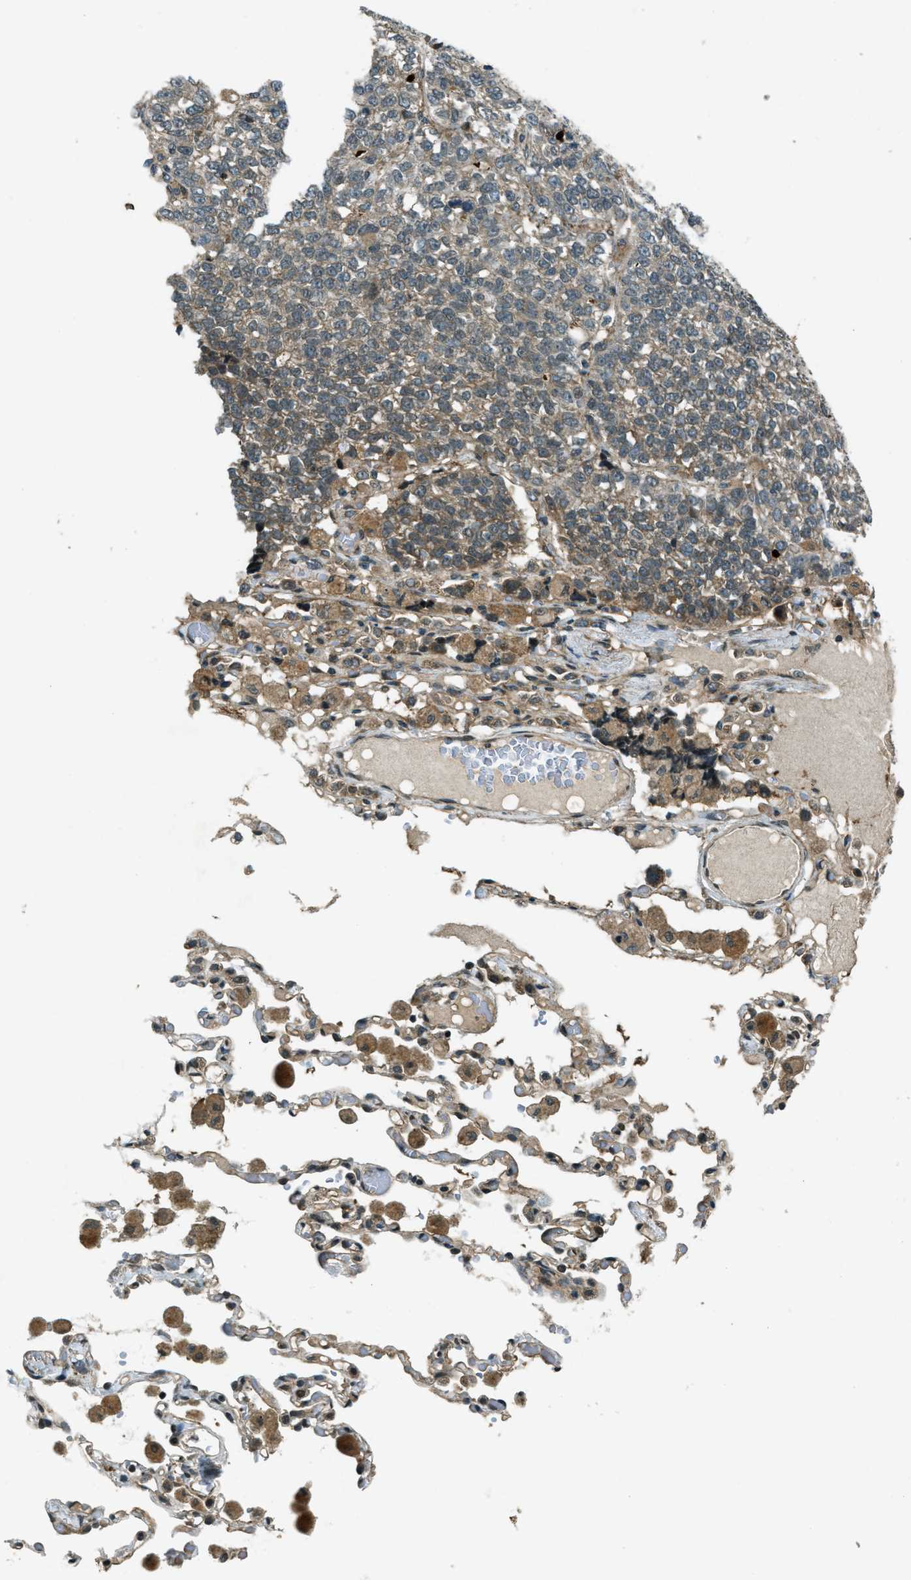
{"staining": {"intensity": "weak", "quantity": ">75%", "location": "cytoplasmic/membranous"}, "tissue": "lung cancer", "cell_type": "Tumor cells", "image_type": "cancer", "snomed": [{"axis": "morphology", "description": "Adenocarcinoma, NOS"}, {"axis": "topography", "description": "Lung"}], "caption": "Brown immunohistochemical staining in lung adenocarcinoma exhibits weak cytoplasmic/membranous staining in about >75% of tumor cells.", "gene": "EIF2AK3", "patient": {"sex": "male", "age": 49}}